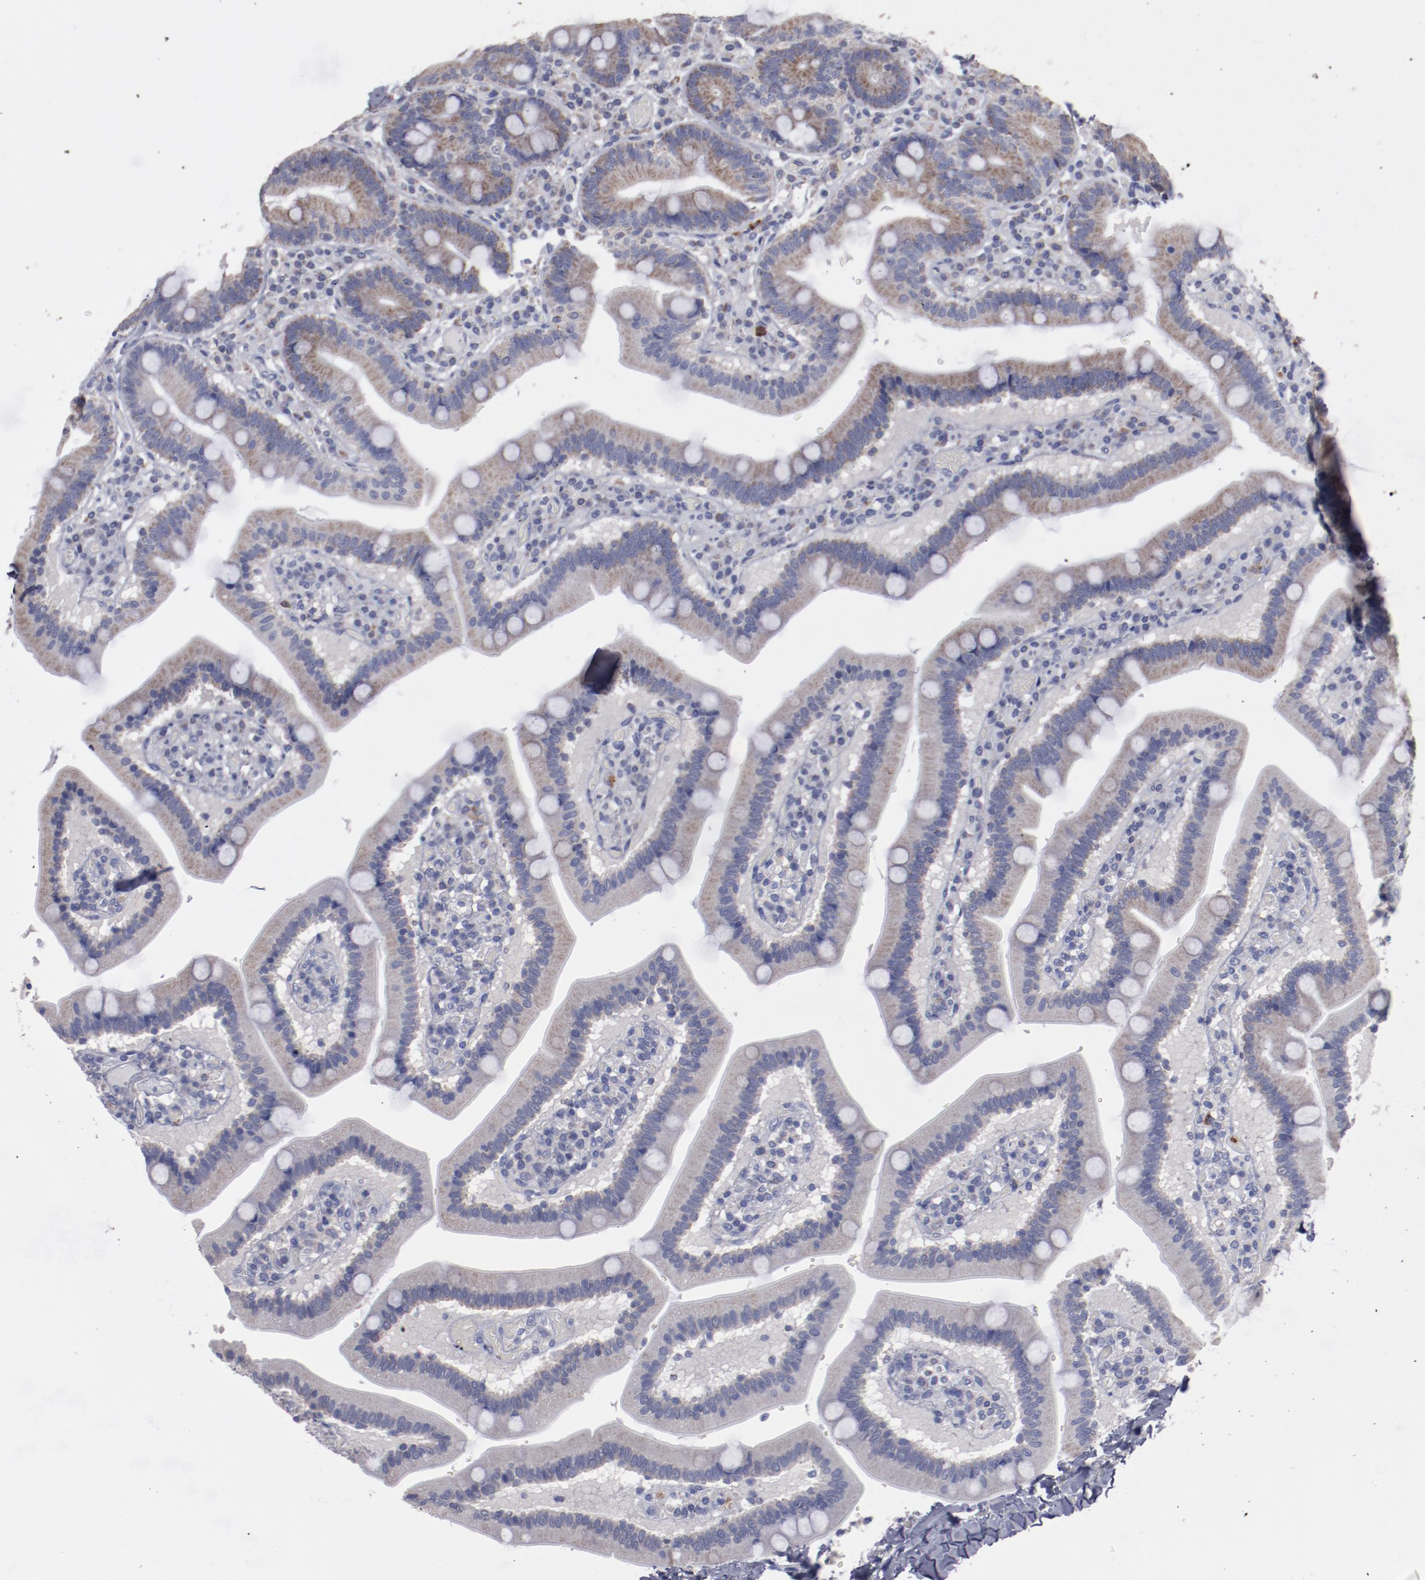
{"staining": {"intensity": "weak", "quantity": ">75%", "location": "cytoplasmic/membranous"}, "tissue": "duodenum", "cell_type": "Glandular cells", "image_type": "normal", "snomed": [{"axis": "morphology", "description": "Normal tissue, NOS"}, {"axis": "topography", "description": "Duodenum"}], "caption": "Protein positivity by immunohistochemistry (IHC) demonstrates weak cytoplasmic/membranous positivity in approximately >75% of glandular cells in normal duodenum.", "gene": "FGR", "patient": {"sex": "male", "age": 66}}